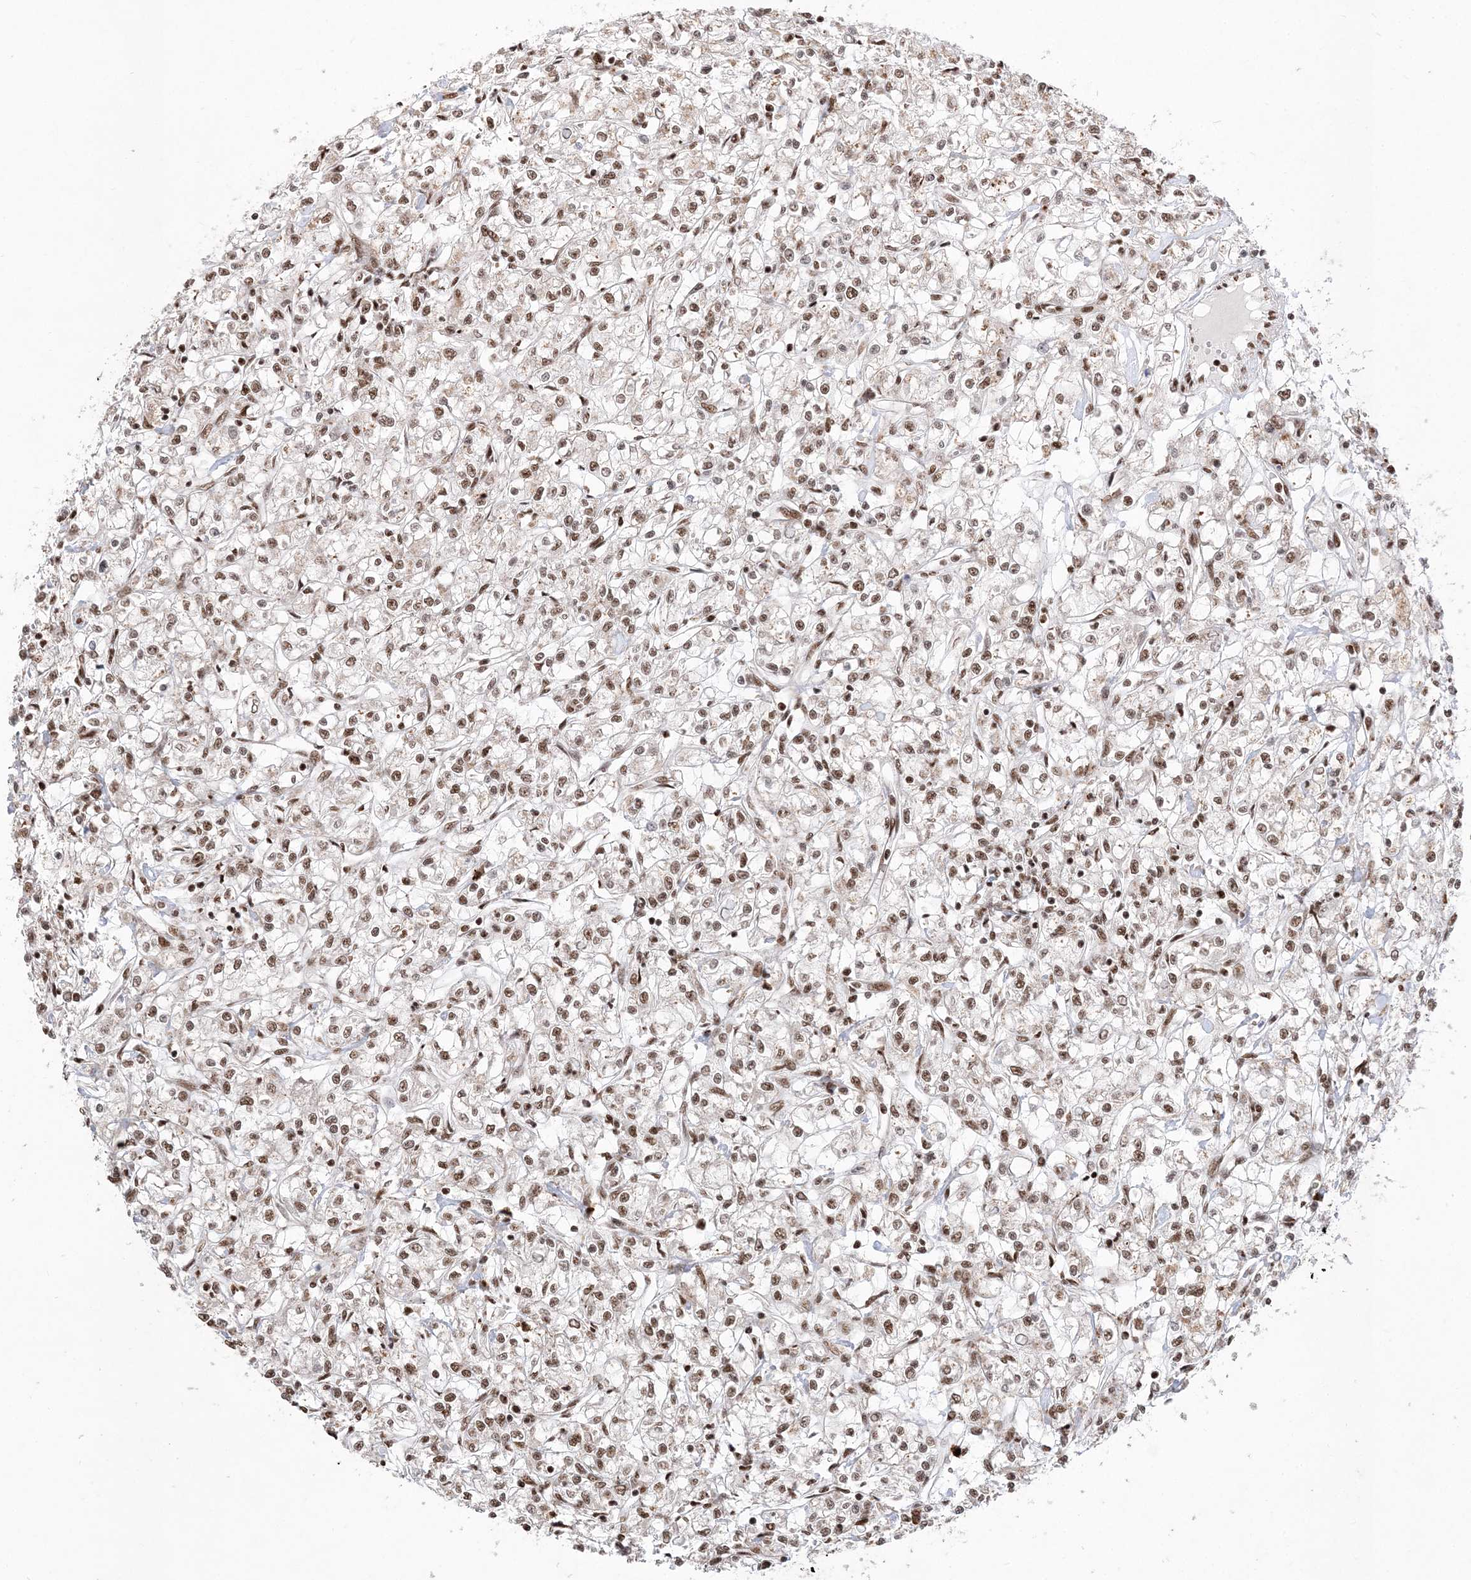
{"staining": {"intensity": "moderate", "quantity": ">75%", "location": "nuclear"}, "tissue": "renal cancer", "cell_type": "Tumor cells", "image_type": "cancer", "snomed": [{"axis": "morphology", "description": "Adenocarcinoma, NOS"}, {"axis": "topography", "description": "Kidney"}], "caption": "Renal cancer (adenocarcinoma) stained for a protein reveals moderate nuclear positivity in tumor cells. Immunohistochemistry (ihc) stains the protein of interest in brown and the nuclei are stained blue.", "gene": "RBM17", "patient": {"sex": "female", "age": 59}}